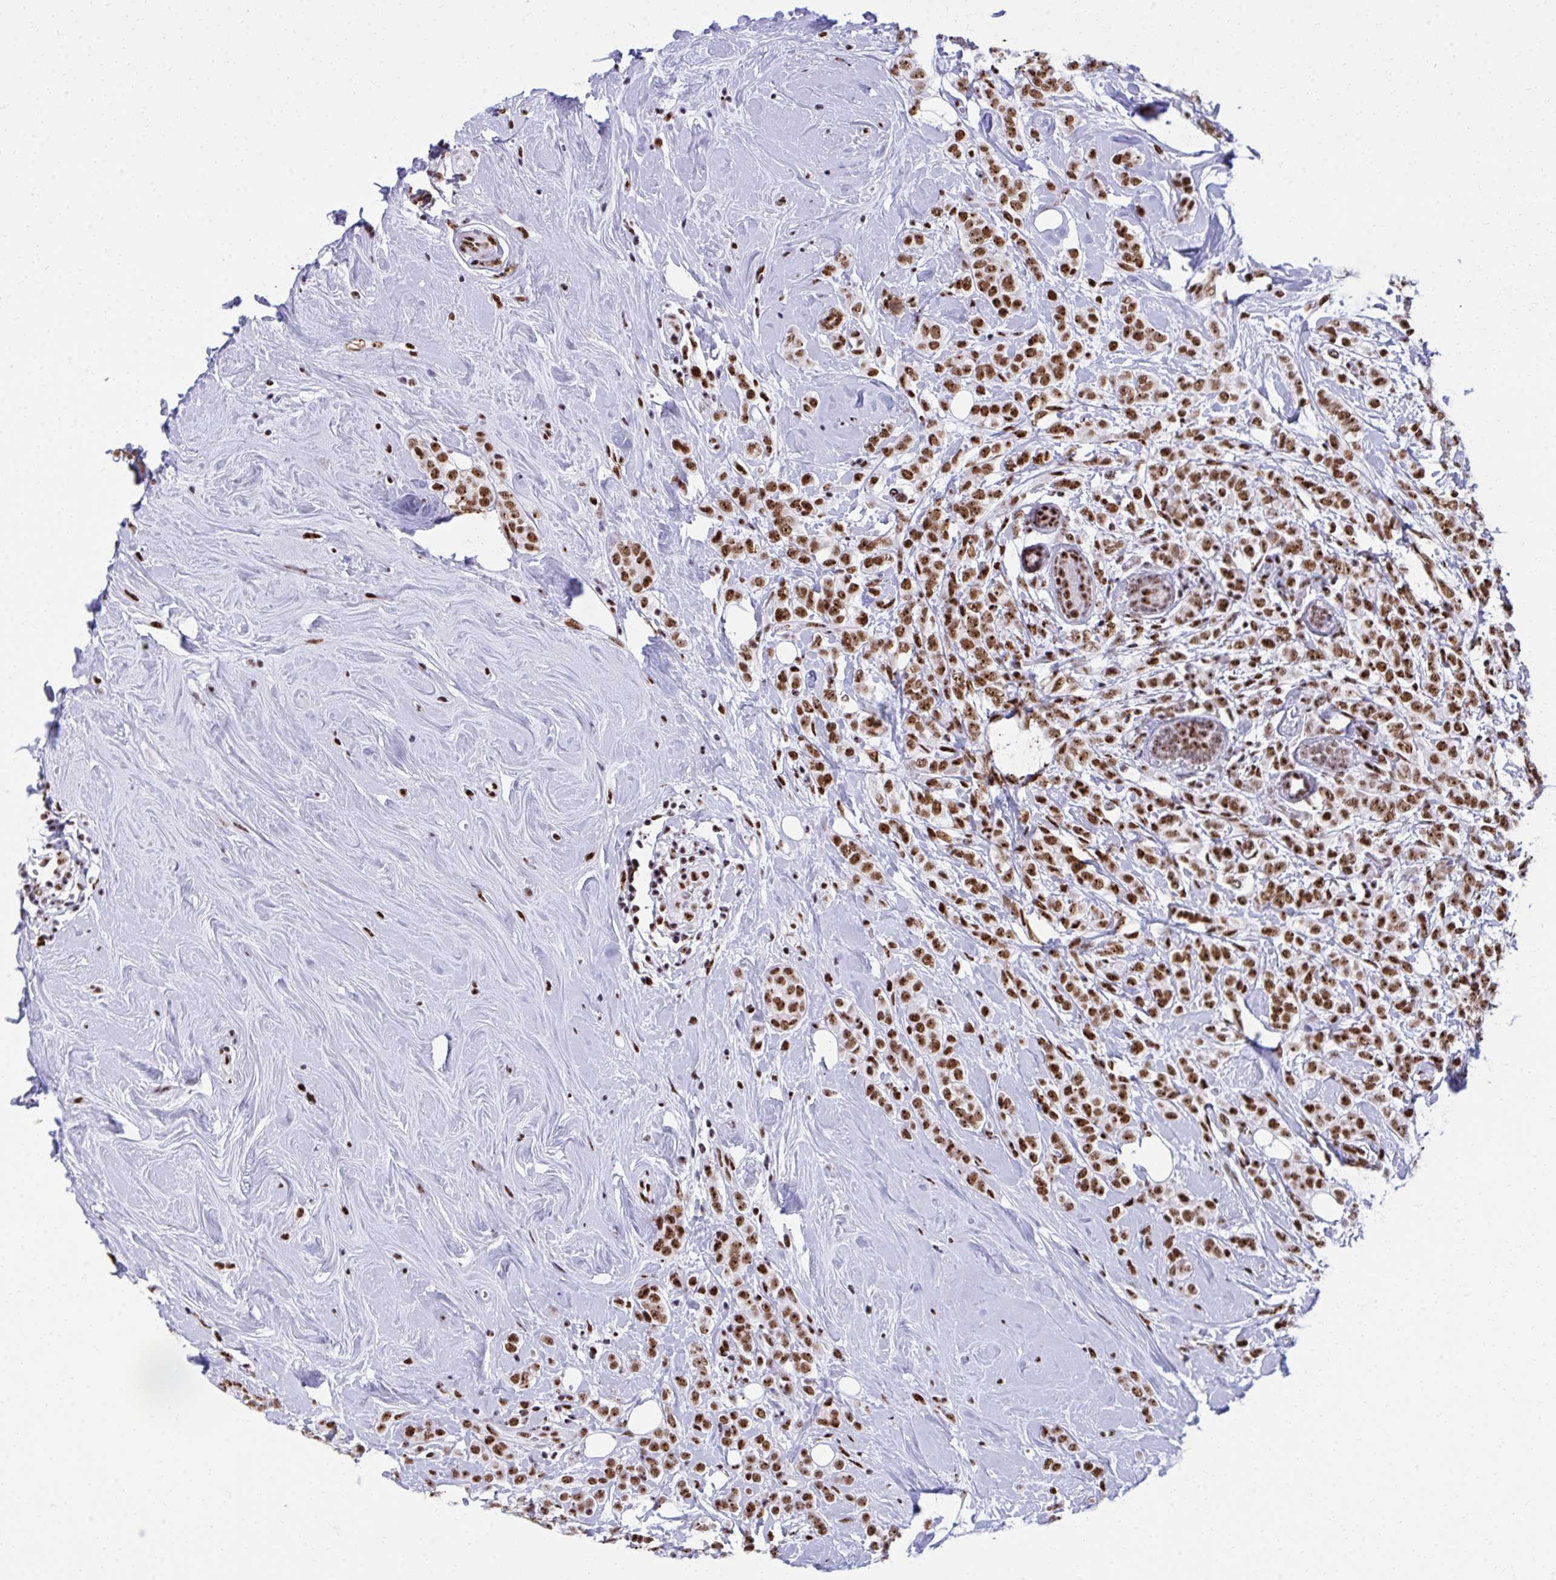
{"staining": {"intensity": "strong", "quantity": ">75%", "location": "nuclear"}, "tissue": "breast cancer", "cell_type": "Tumor cells", "image_type": "cancer", "snomed": [{"axis": "morphology", "description": "Lobular carcinoma"}, {"axis": "topography", "description": "Breast"}], "caption": "Breast cancer (lobular carcinoma) stained for a protein shows strong nuclear positivity in tumor cells.", "gene": "PELP1", "patient": {"sex": "female", "age": 49}}